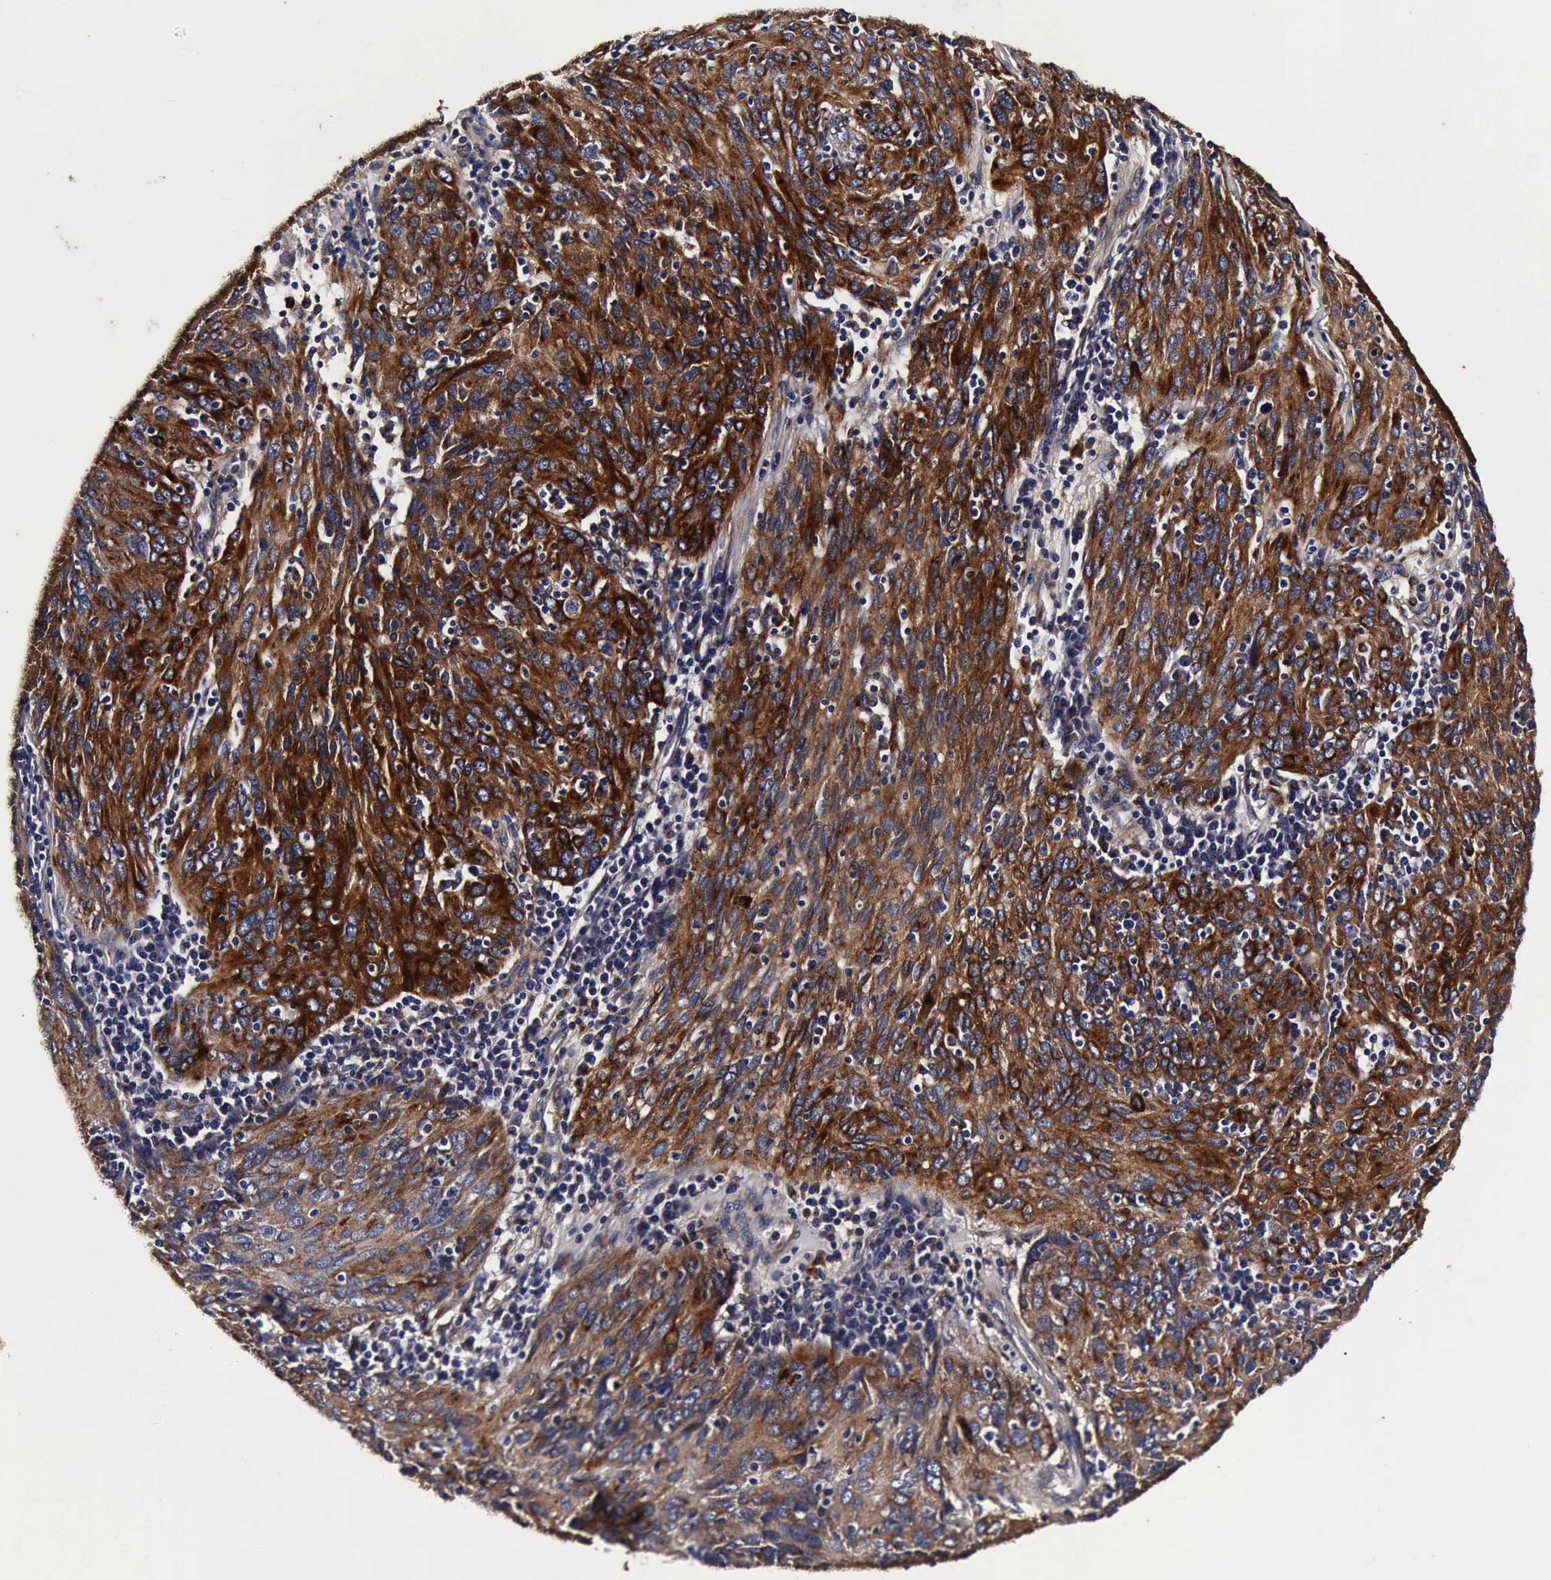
{"staining": {"intensity": "strong", "quantity": ">75%", "location": "cytoplasmic/membranous"}, "tissue": "ovarian cancer", "cell_type": "Tumor cells", "image_type": "cancer", "snomed": [{"axis": "morphology", "description": "Carcinoma, endometroid"}, {"axis": "topography", "description": "Ovary"}], "caption": "The image exhibits staining of endometroid carcinoma (ovarian), revealing strong cytoplasmic/membranous protein positivity (brown color) within tumor cells. (brown staining indicates protein expression, while blue staining denotes nuclei).", "gene": "CST3", "patient": {"sex": "female", "age": 50}}